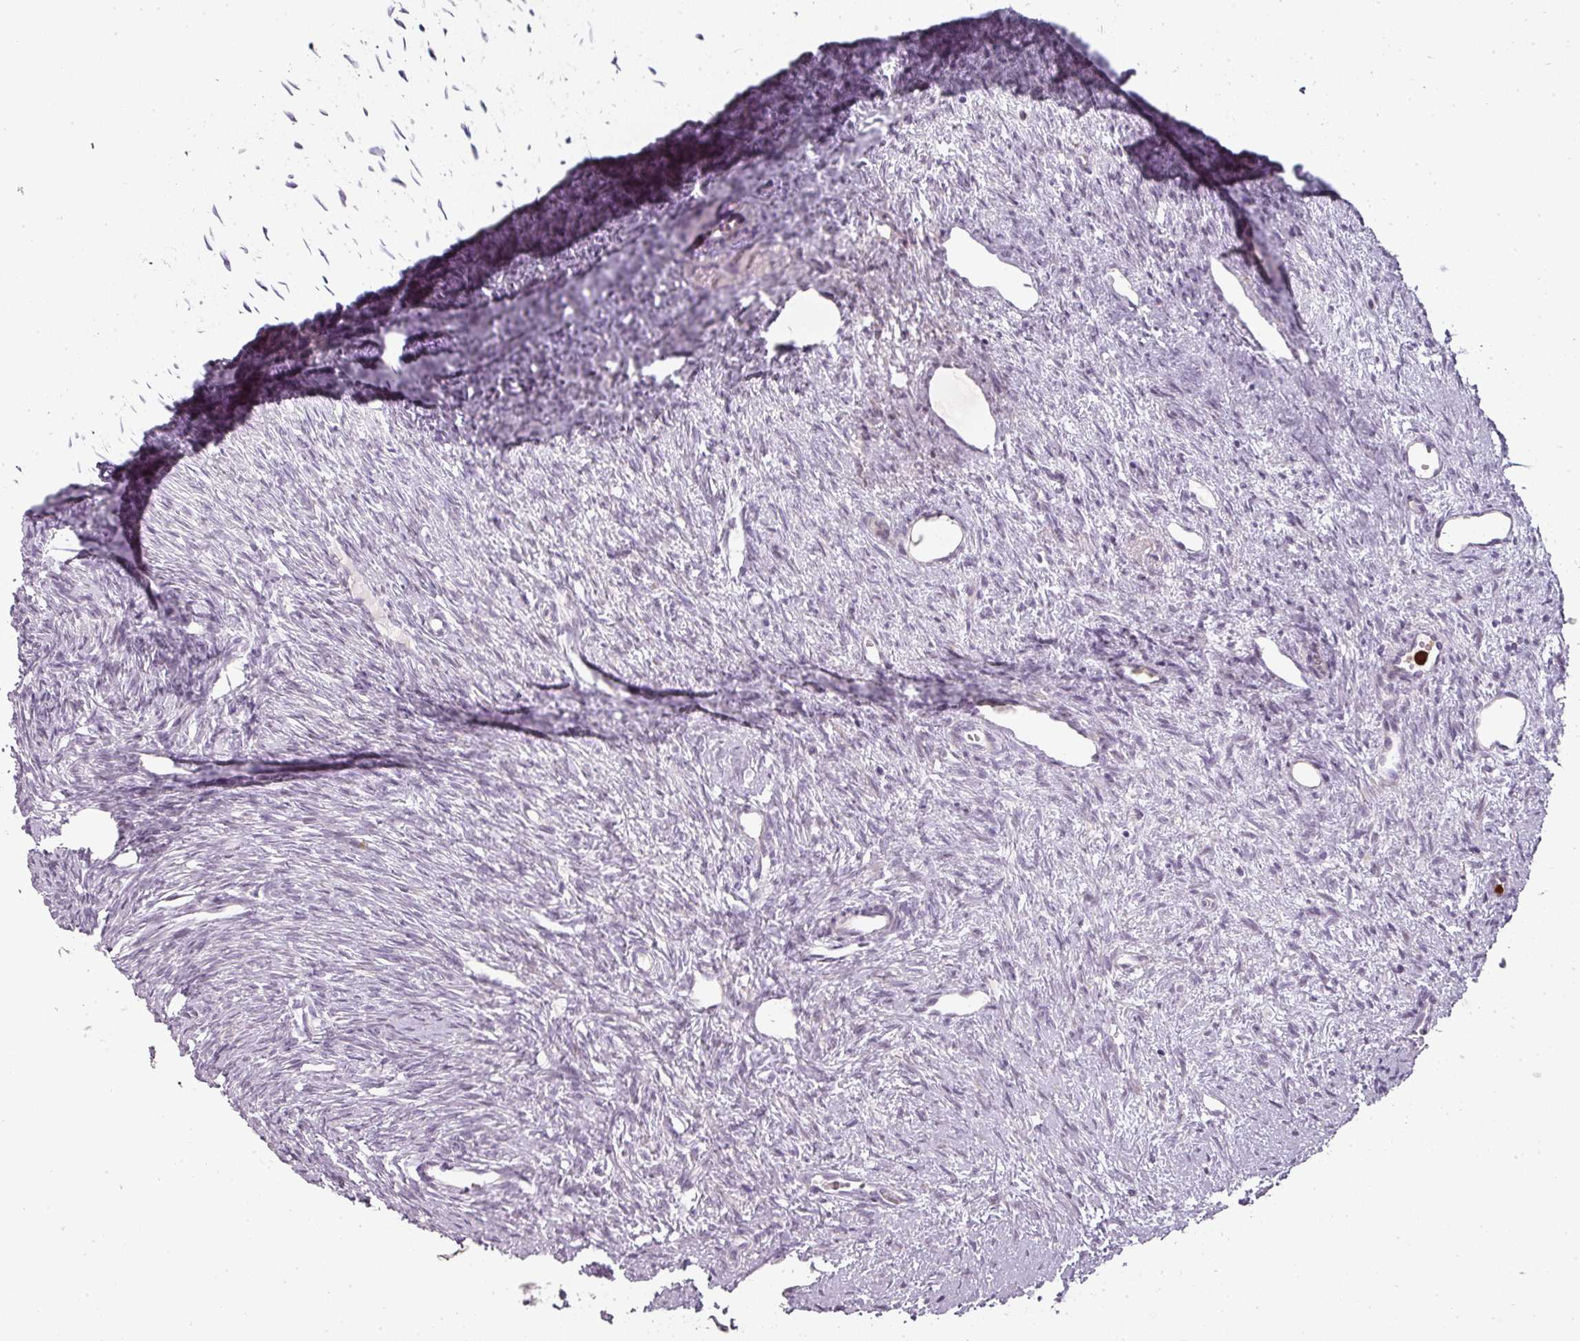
{"staining": {"intensity": "negative", "quantity": "none", "location": "none"}, "tissue": "ovary", "cell_type": "Ovarian stroma cells", "image_type": "normal", "snomed": [{"axis": "morphology", "description": "Normal tissue, NOS"}, {"axis": "topography", "description": "Ovary"}], "caption": "Immunohistochemistry image of benign human ovary stained for a protein (brown), which exhibits no staining in ovarian stroma cells. (DAB immunohistochemistry, high magnification).", "gene": "BIK", "patient": {"sex": "female", "age": 51}}